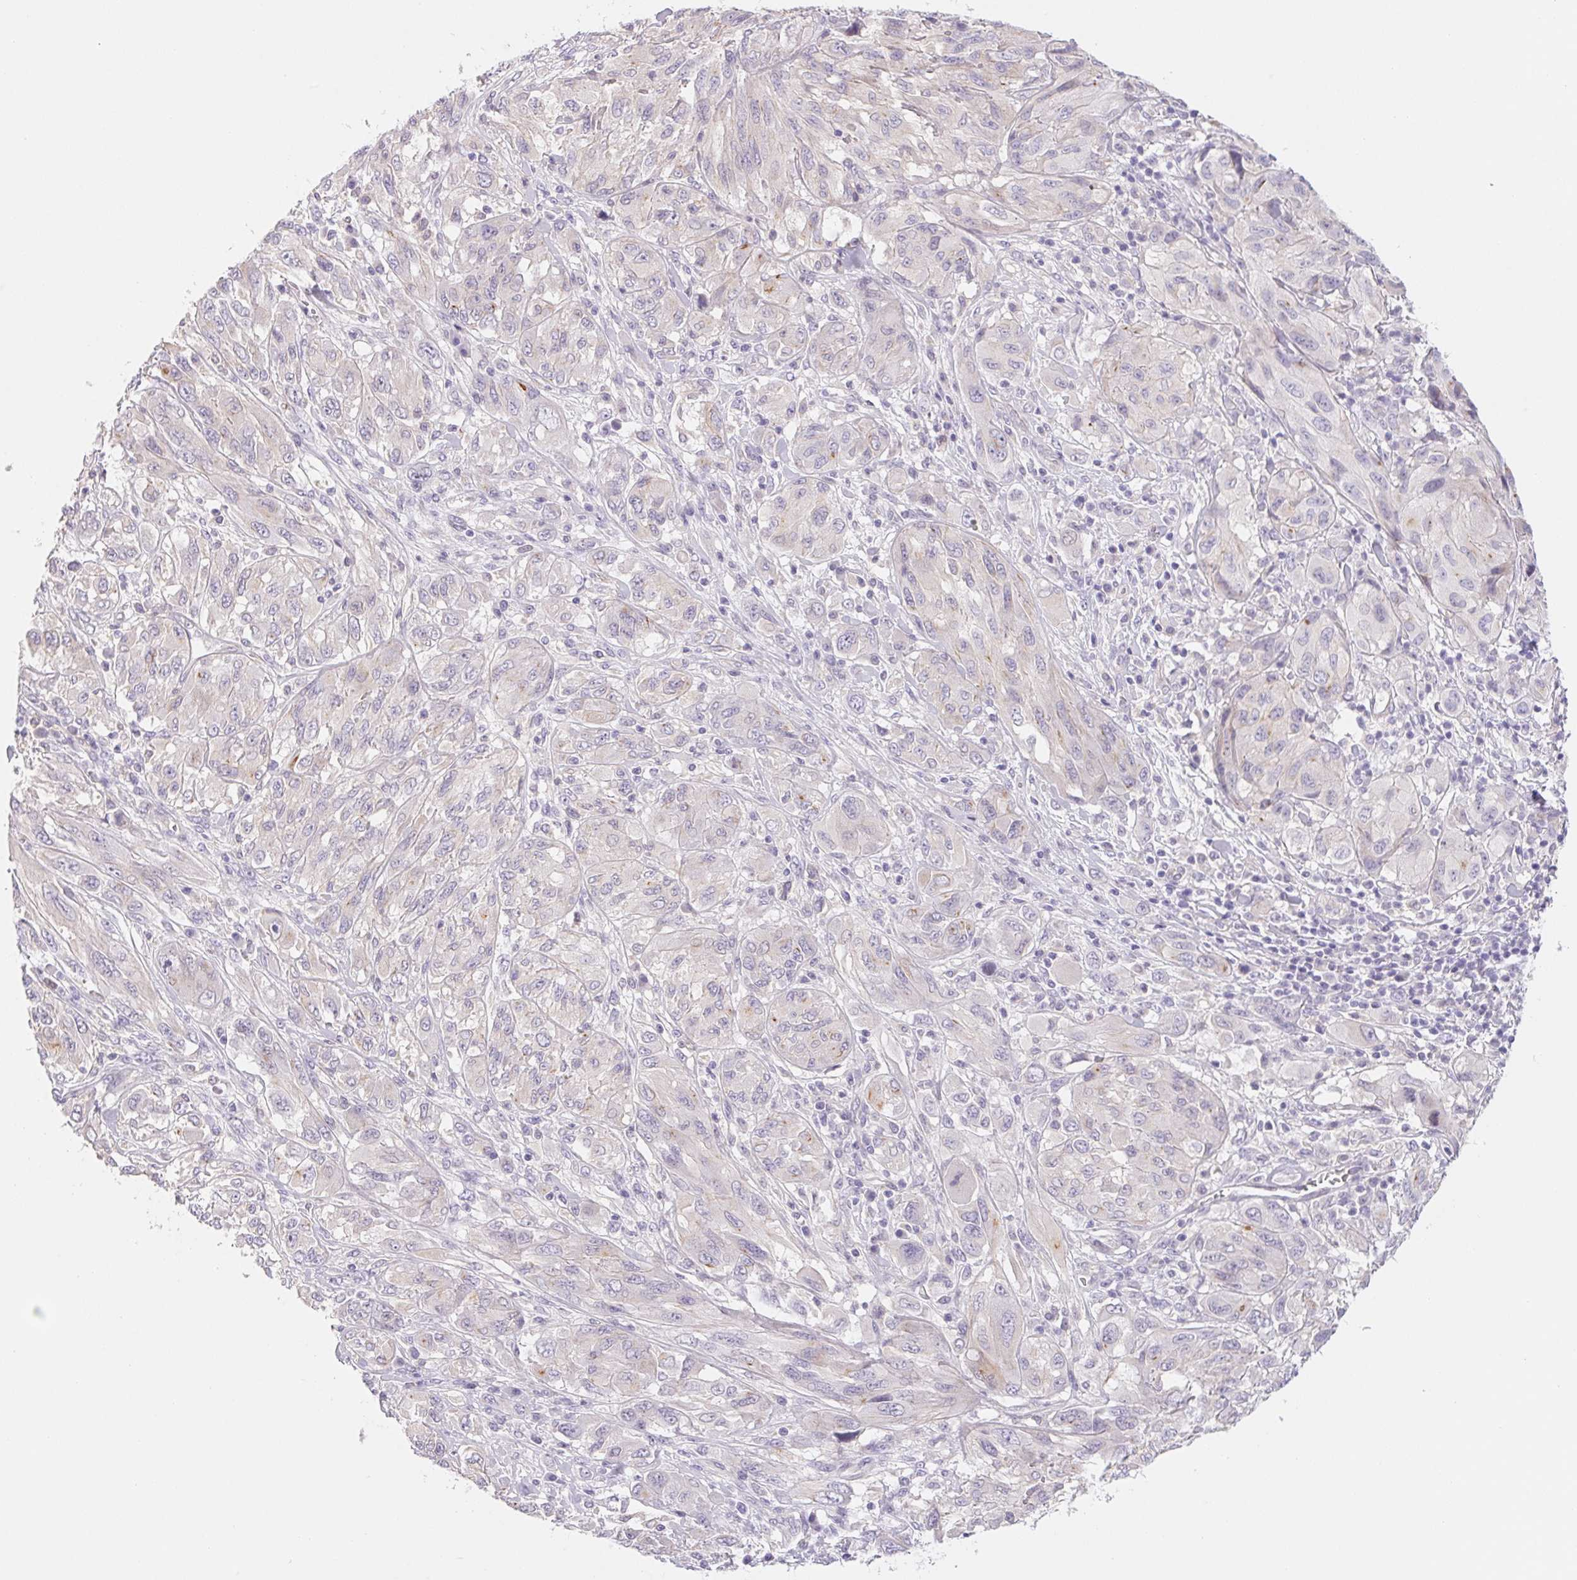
{"staining": {"intensity": "negative", "quantity": "none", "location": "none"}, "tissue": "melanoma", "cell_type": "Tumor cells", "image_type": "cancer", "snomed": [{"axis": "morphology", "description": "Malignant melanoma, NOS"}, {"axis": "topography", "description": "Skin"}], "caption": "Immunohistochemistry (IHC) of malignant melanoma shows no positivity in tumor cells. (DAB (3,3'-diaminobenzidine) immunohistochemistry visualized using brightfield microscopy, high magnification).", "gene": "CTNND2", "patient": {"sex": "female", "age": 91}}